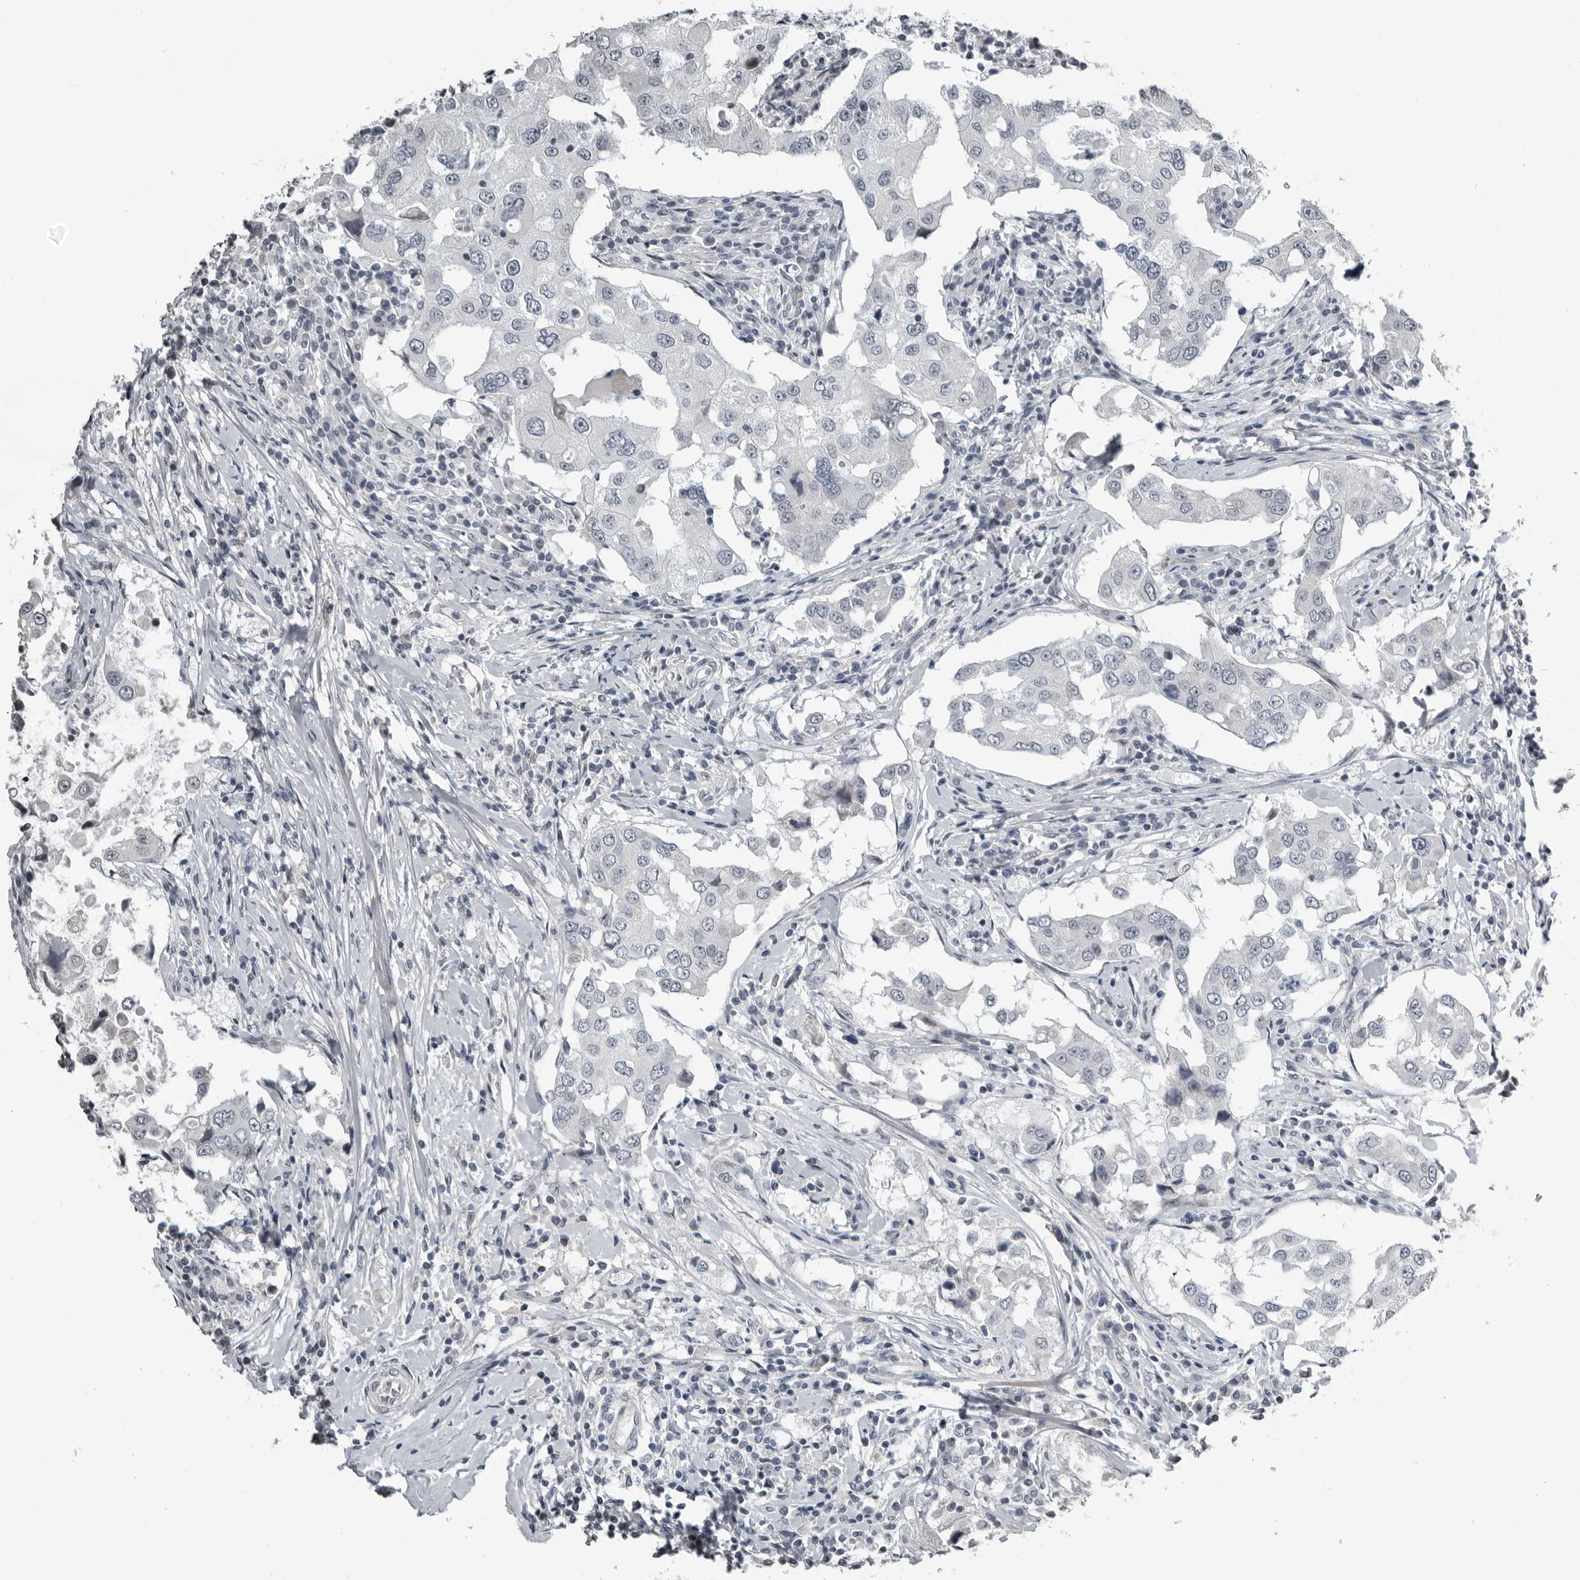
{"staining": {"intensity": "negative", "quantity": "none", "location": "none"}, "tissue": "breast cancer", "cell_type": "Tumor cells", "image_type": "cancer", "snomed": [{"axis": "morphology", "description": "Duct carcinoma"}, {"axis": "topography", "description": "Breast"}], "caption": "Immunohistochemistry image of neoplastic tissue: human breast cancer stained with DAB displays no significant protein positivity in tumor cells.", "gene": "PRRX2", "patient": {"sex": "female", "age": 27}}